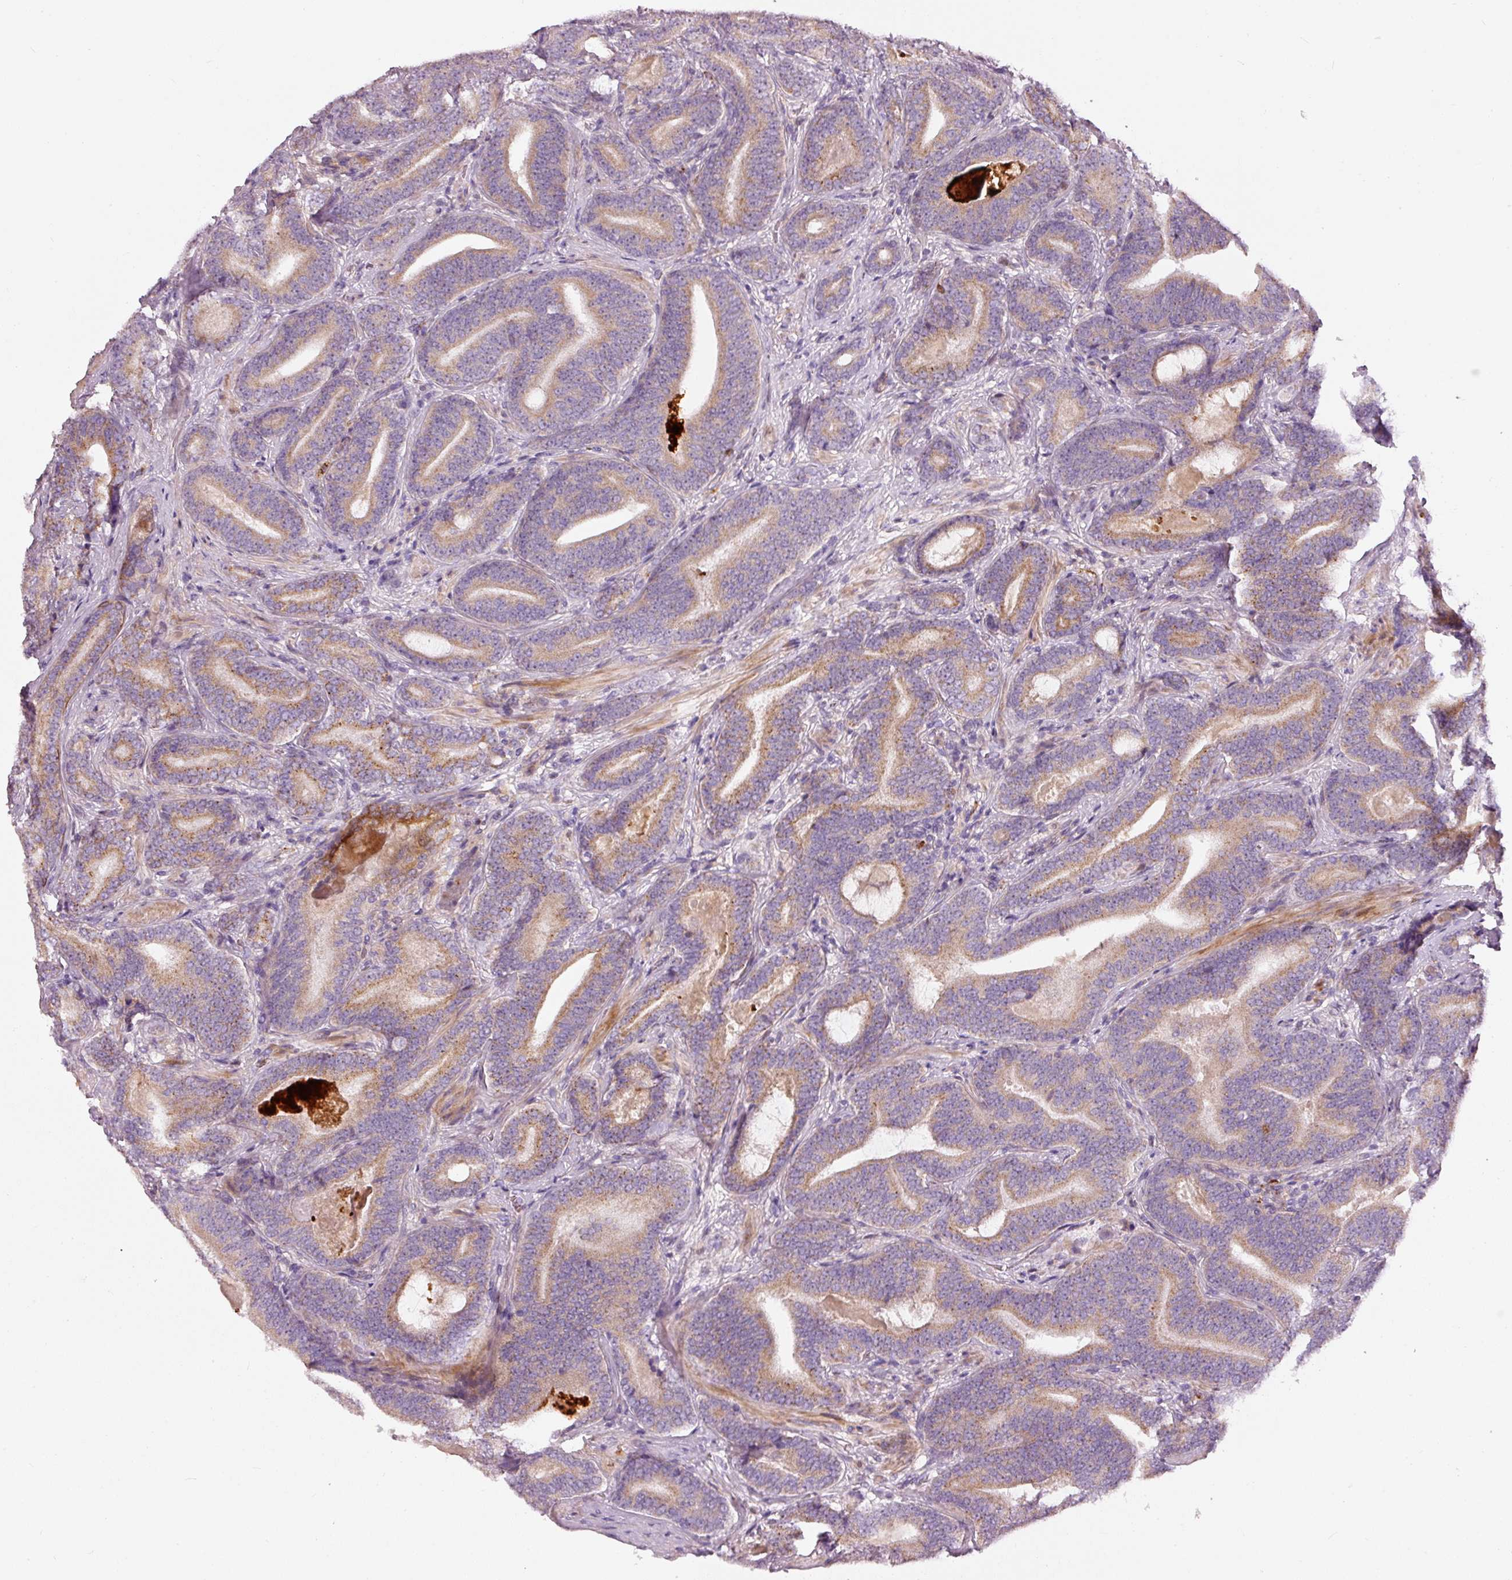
{"staining": {"intensity": "moderate", "quantity": "25%-75%", "location": "cytoplasmic/membranous"}, "tissue": "prostate cancer", "cell_type": "Tumor cells", "image_type": "cancer", "snomed": [{"axis": "morphology", "description": "Adenocarcinoma, Low grade"}, {"axis": "topography", "description": "Prostate and seminal vesicle, NOS"}], "caption": "Protein staining reveals moderate cytoplasmic/membranous expression in about 25%-75% of tumor cells in prostate low-grade adenocarcinoma. The staining is performed using DAB (3,3'-diaminobenzidine) brown chromogen to label protein expression. The nuclei are counter-stained blue using hematoxylin.", "gene": "KLHL21", "patient": {"sex": "male", "age": 61}}